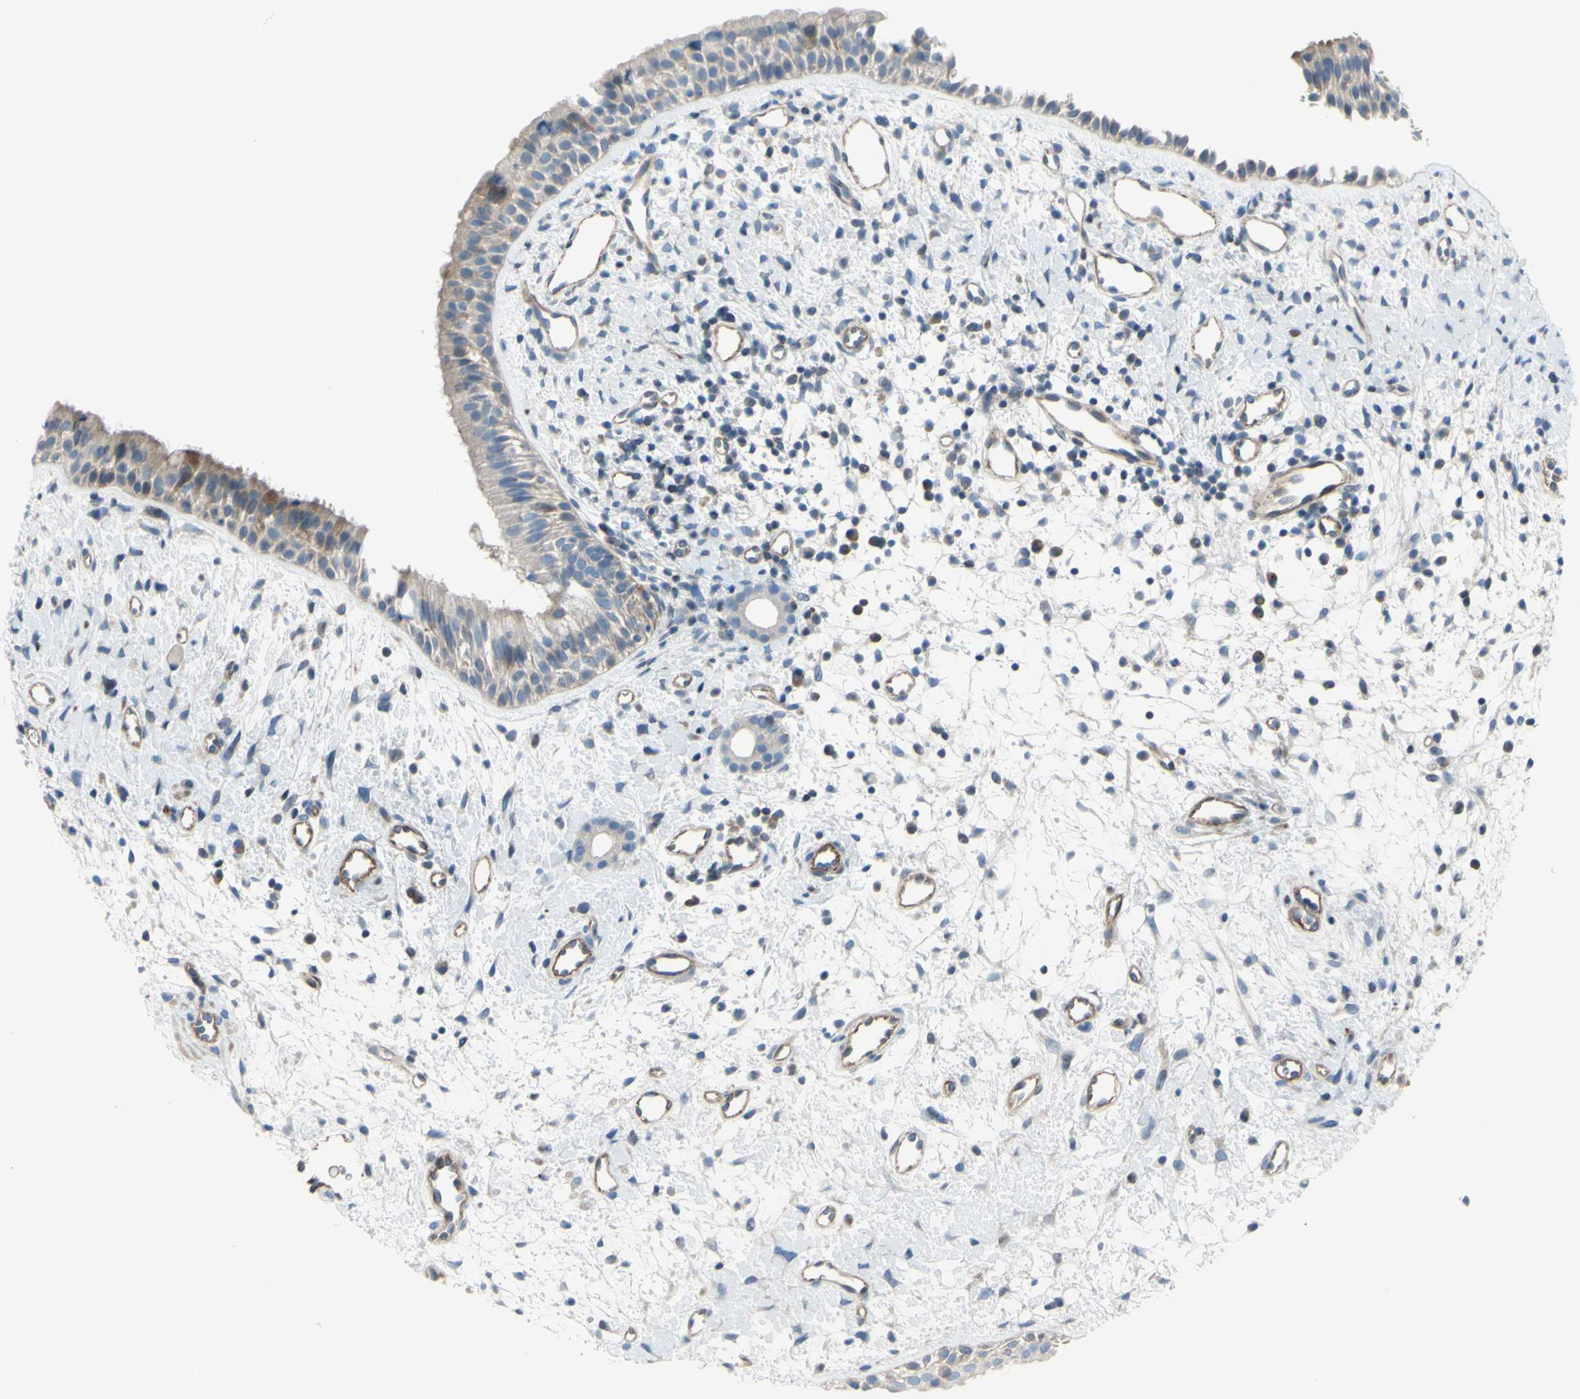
{"staining": {"intensity": "moderate", "quantity": "25%-75%", "location": "cytoplasmic/membranous"}, "tissue": "nasopharynx", "cell_type": "Respiratory epithelial cells", "image_type": "normal", "snomed": [{"axis": "morphology", "description": "Normal tissue, NOS"}, {"axis": "topography", "description": "Nasopharynx"}], "caption": "About 25%-75% of respiratory epithelial cells in benign nasopharynx show moderate cytoplasmic/membranous protein positivity as visualized by brown immunohistochemical staining.", "gene": "PAK2", "patient": {"sex": "male", "age": 22}}